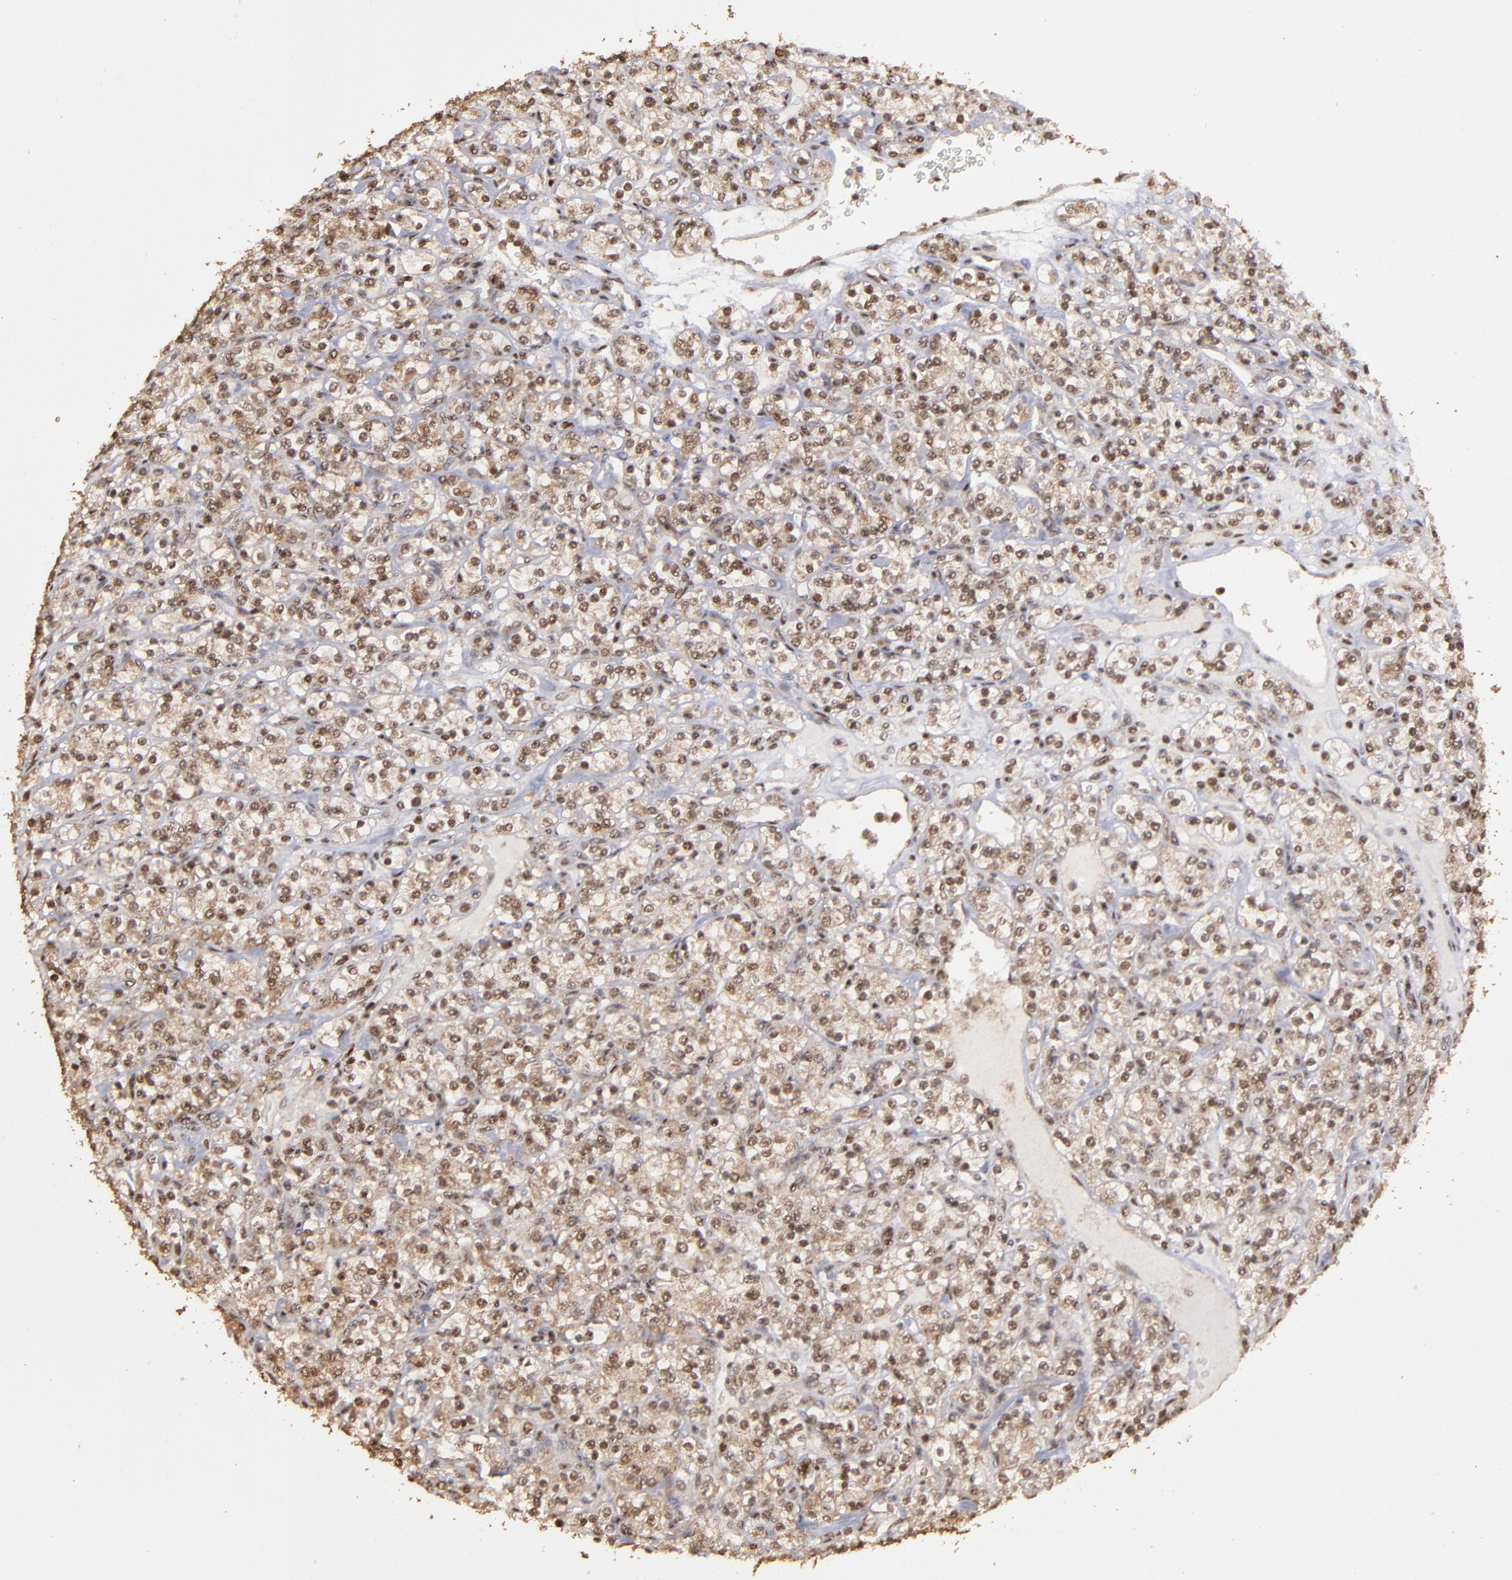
{"staining": {"intensity": "moderate", "quantity": ">75%", "location": "cytoplasmic/membranous"}, "tissue": "renal cancer", "cell_type": "Tumor cells", "image_type": "cancer", "snomed": [{"axis": "morphology", "description": "Adenocarcinoma, NOS"}, {"axis": "topography", "description": "Kidney"}], "caption": "DAB immunohistochemical staining of human renal cancer (adenocarcinoma) reveals moderate cytoplasmic/membranous protein positivity in approximately >75% of tumor cells.", "gene": "ARNT", "patient": {"sex": "male", "age": 77}}